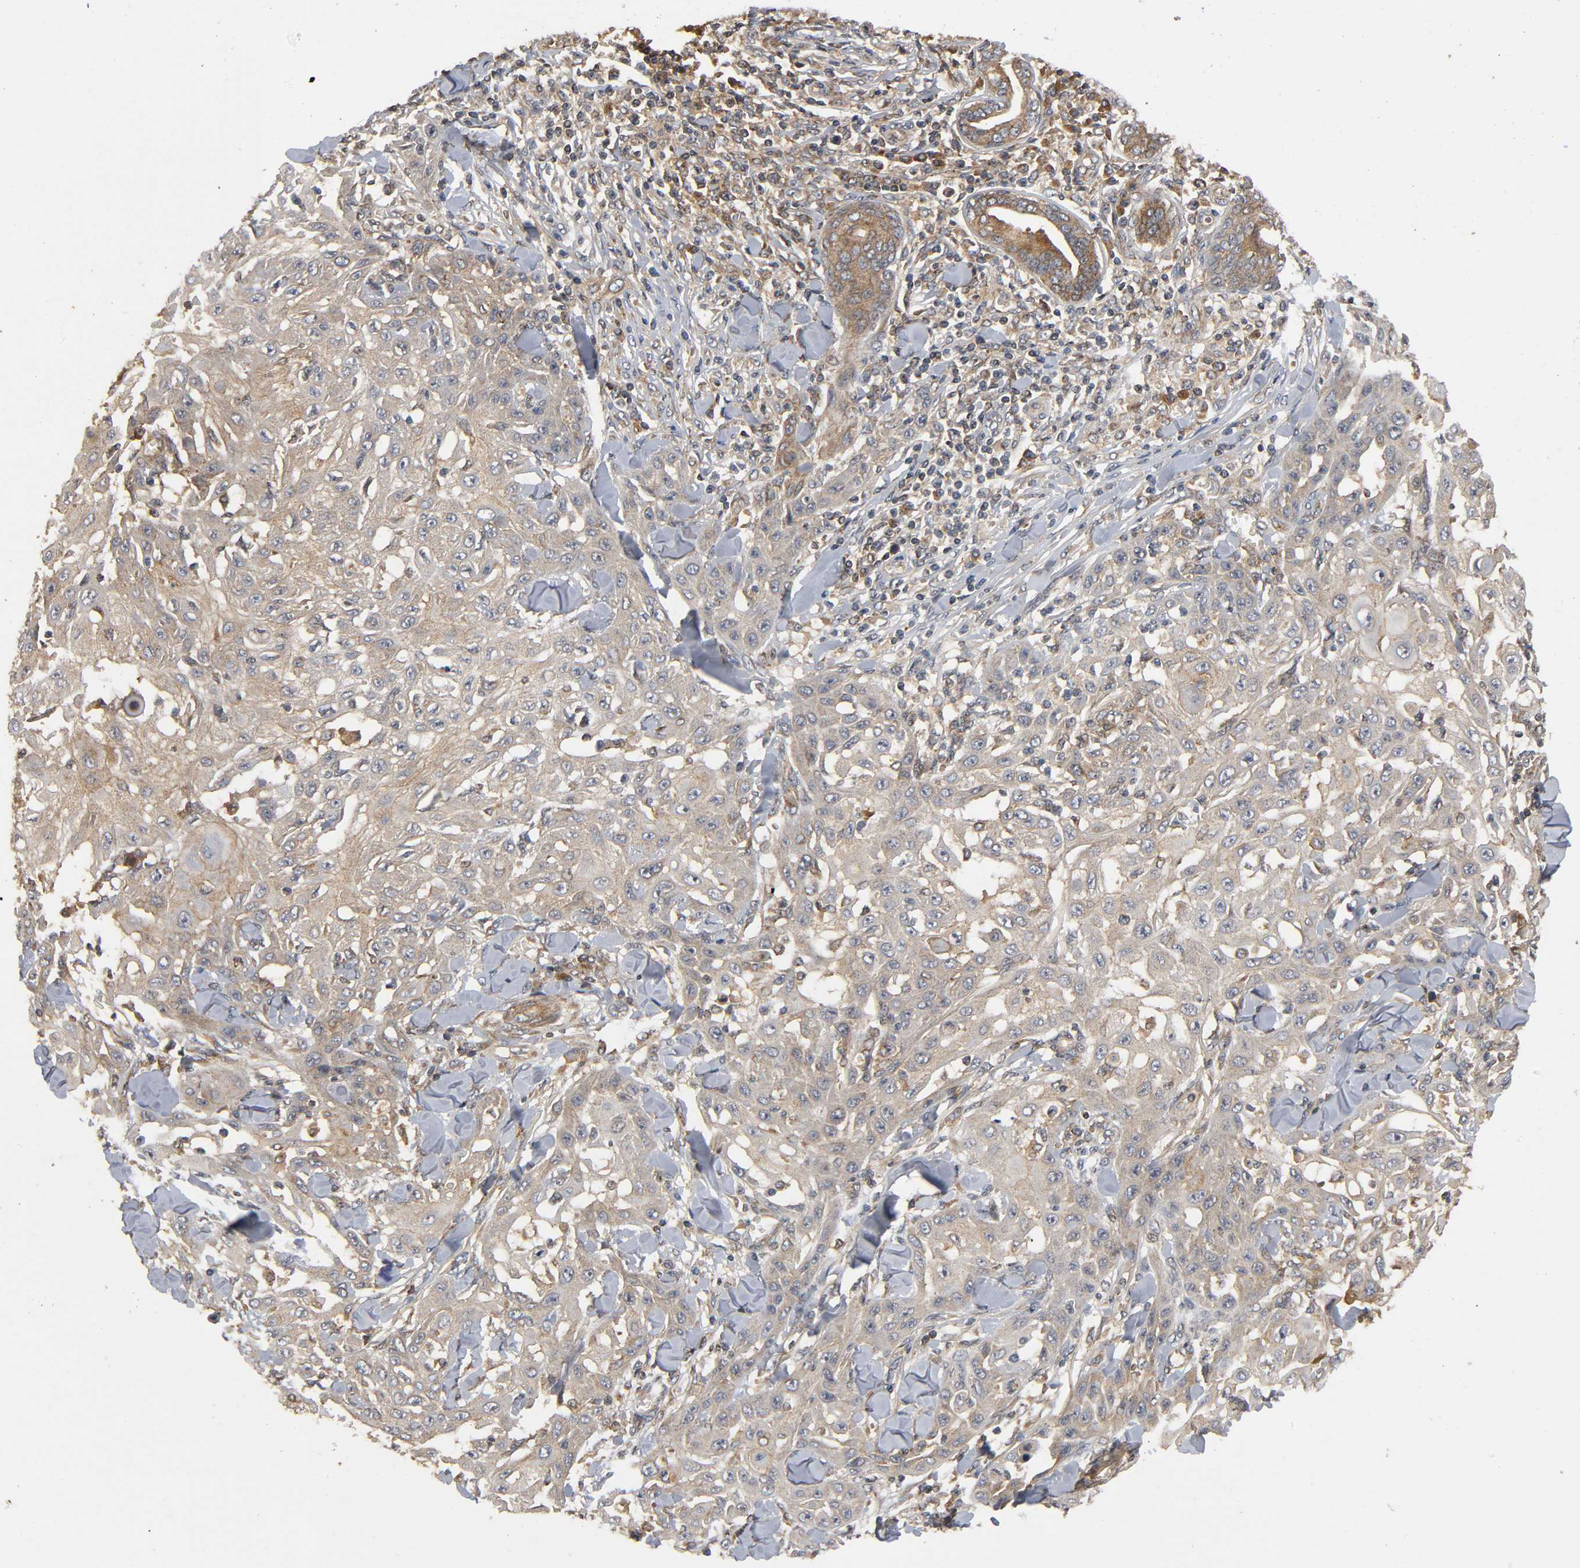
{"staining": {"intensity": "moderate", "quantity": ">75%", "location": "cytoplasmic/membranous"}, "tissue": "skin cancer", "cell_type": "Tumor cells", "image_type": "cancer", "snomed": [{"axis": "morphology", "description": "Squamous cell carcinoma, NOS"}, {"axis": "topography", "description": "Skin"}], "caption": "The photomicrograph shows immunohistochemical staining of skin squamous cell carcinoma. There is moderate cytoplasmic/membranous staining is appreciated in approximately >75% of tumor cells.", "gene": "IKBKB", "patient": {"sex": "male", "age": 24}}